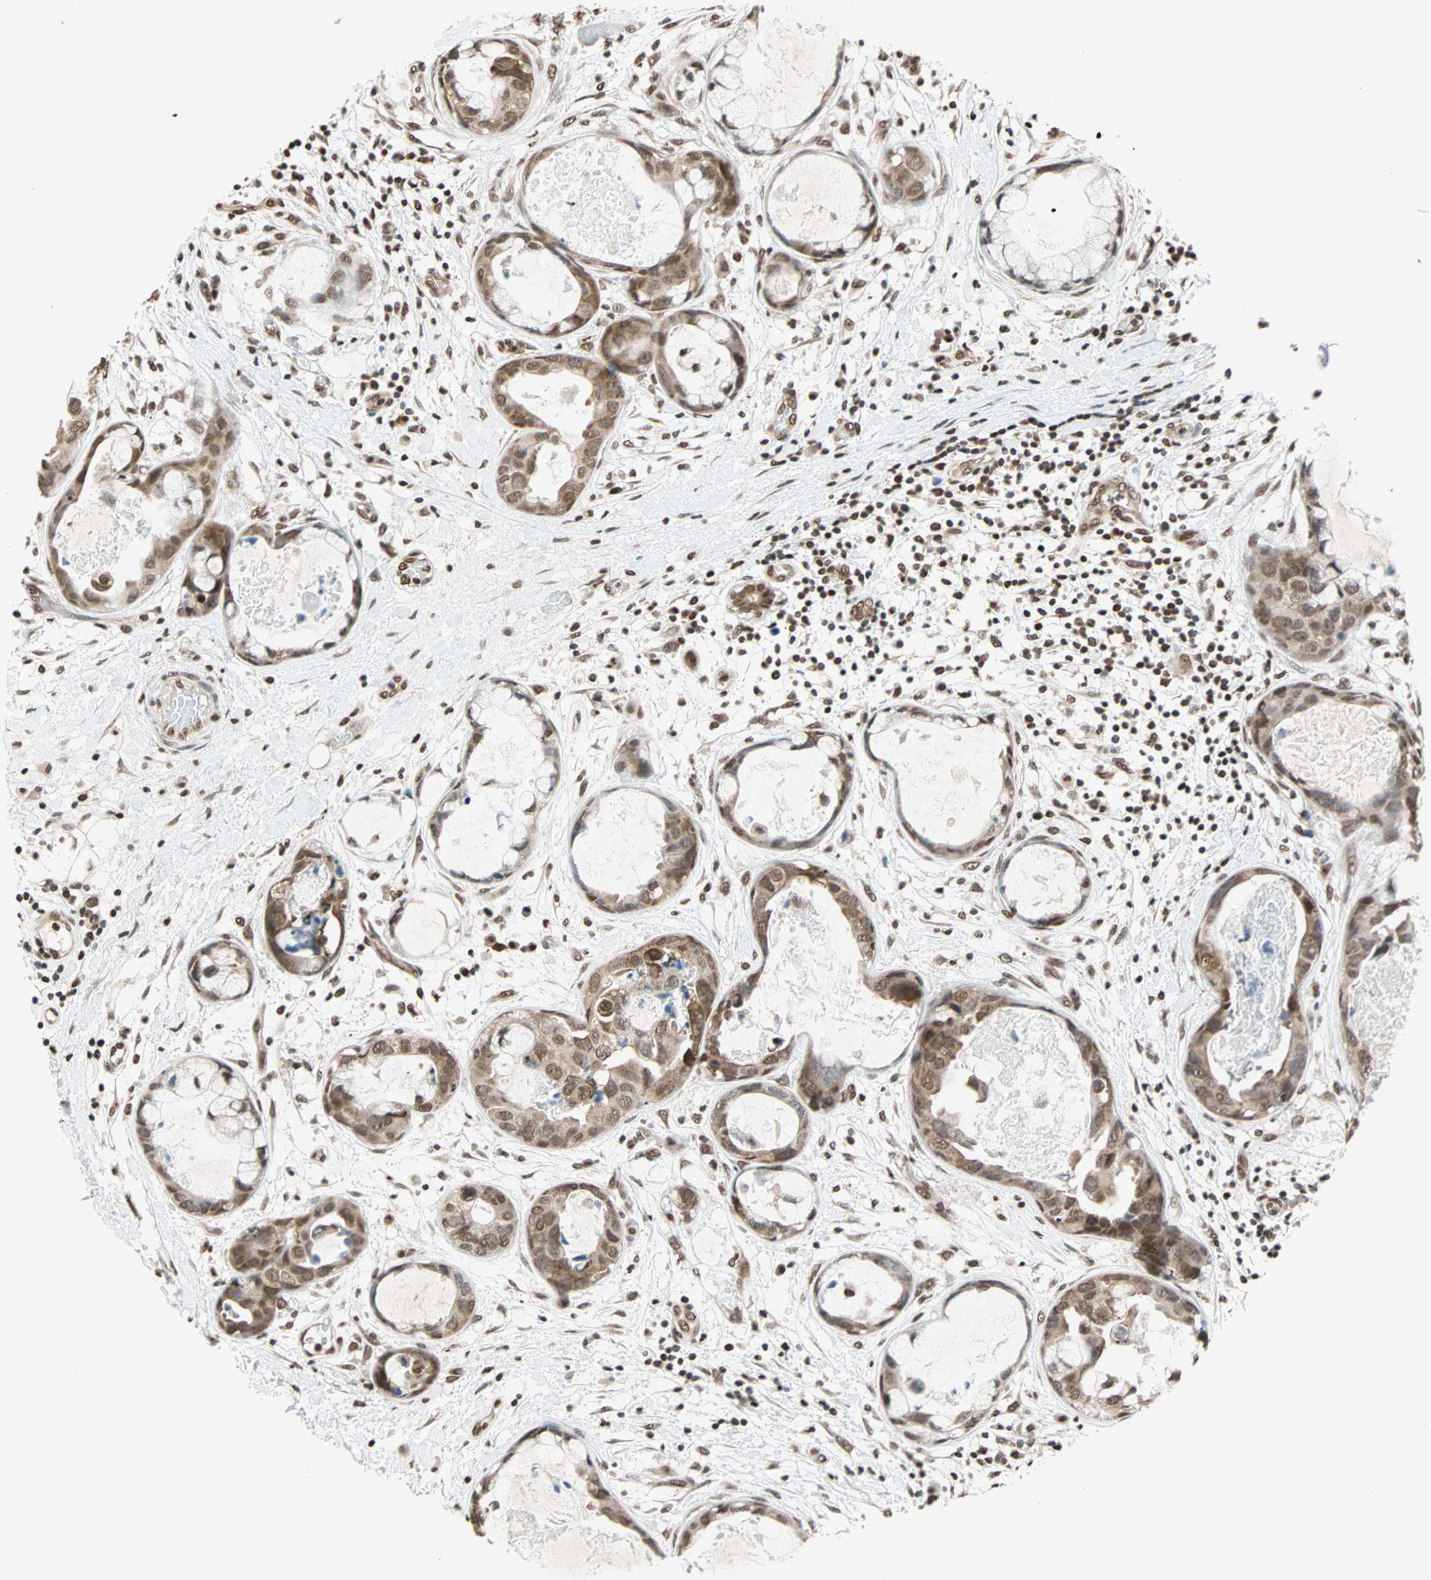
{"staining": {"intensity": "moderate", "quantity": ">75%", "location": "nuclear"}, "tissue": "breast cancer", "cell_type": "Tumor cells", "image_type": "cancer", "snomed": [{"axis": "morphology", "description": "Duct carcinoma"}, {"axis": "topography", "description": "Breast"}], "caption": "An IHC photomicrograph of neoplastic tissue is shown. Protein staining in brown highlights moderate nuclear positivity in breast invasive ductal carcinoma within tumor cells.", "gene": "DAZAP1", "patient": {"sex": "female", "age": 40}}